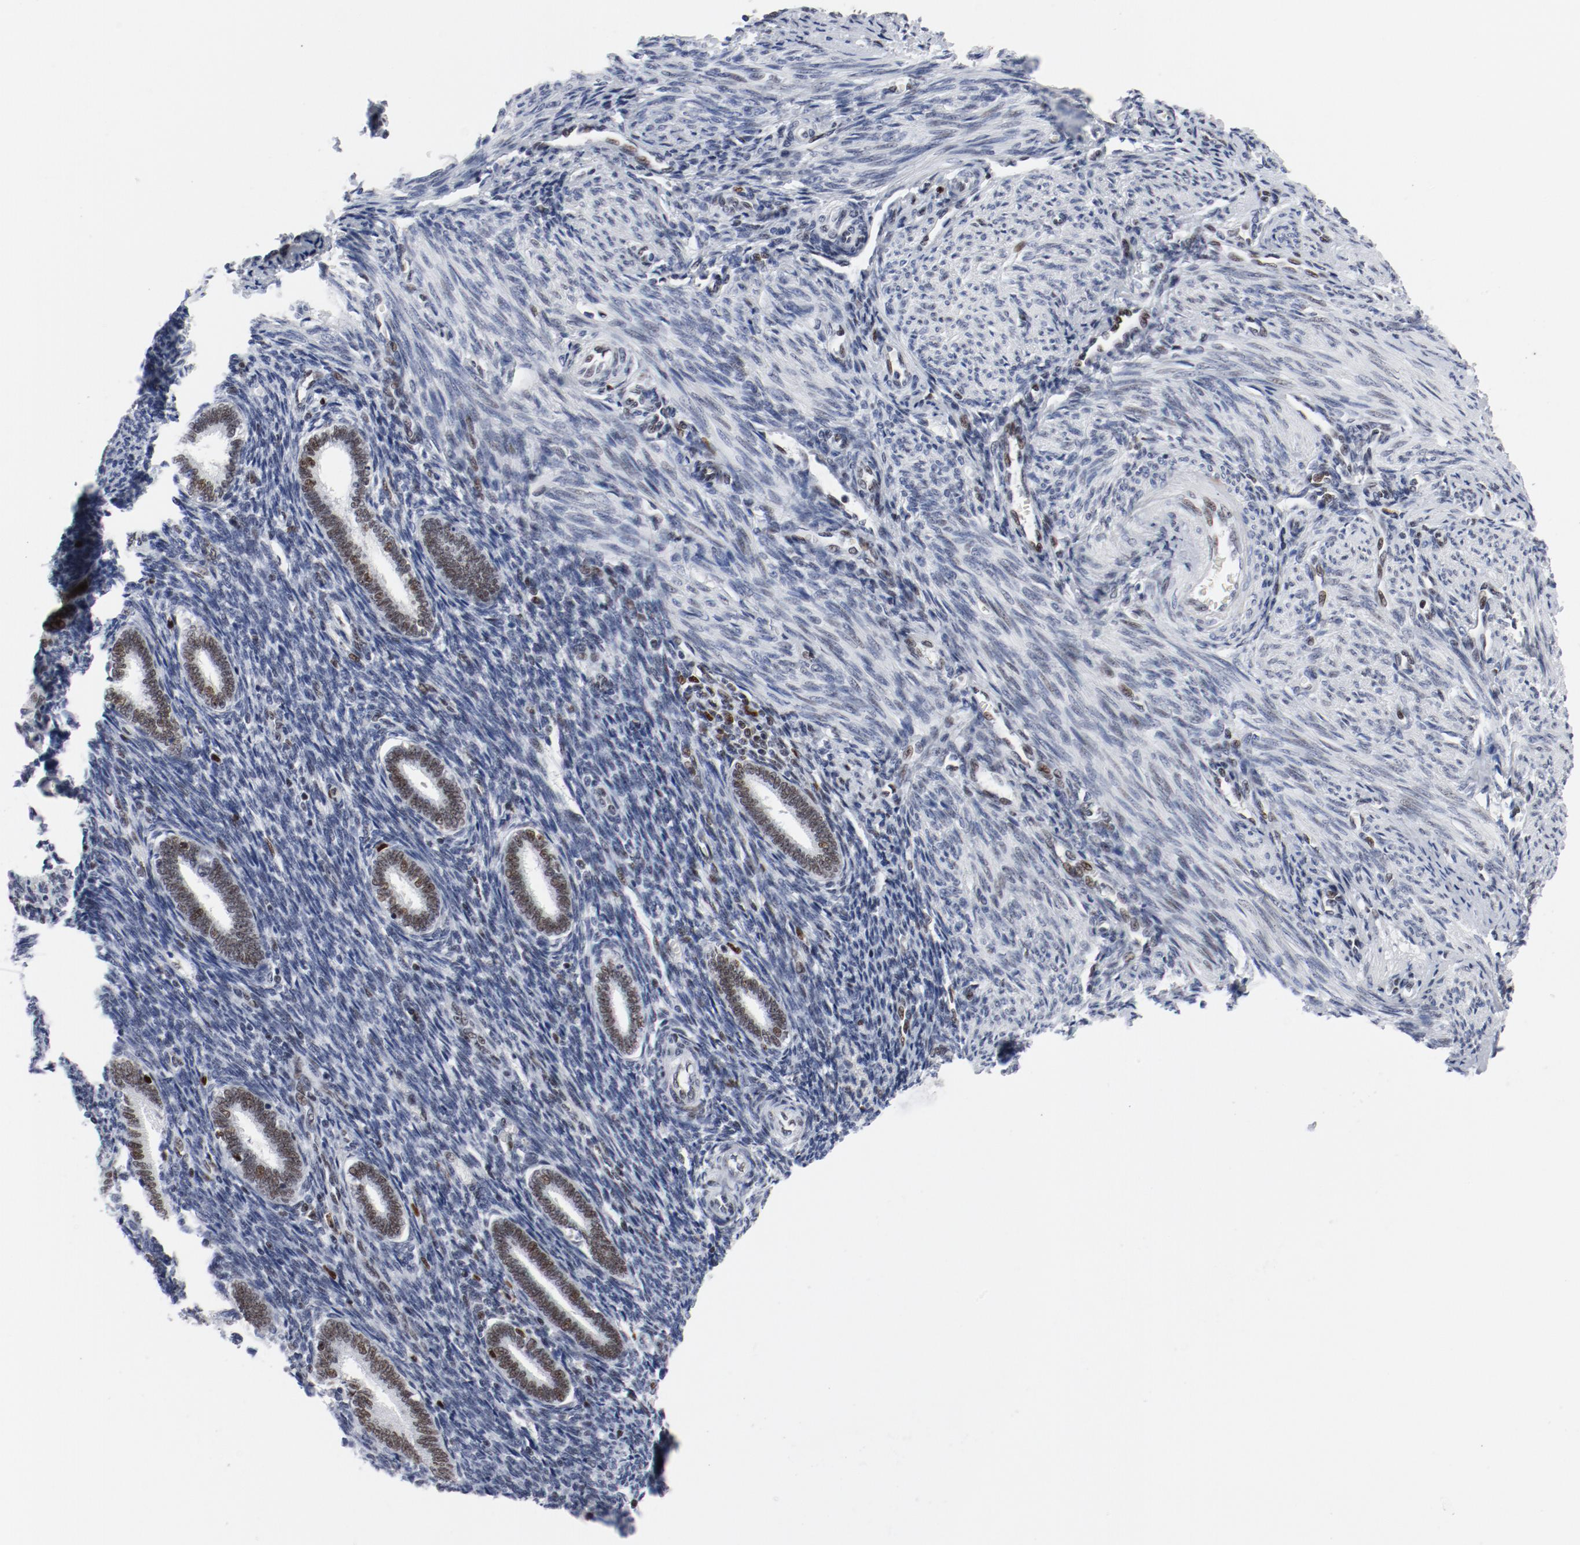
{"staining": {"intensity": "strong", "quantity": "25%-75%", "location": "nuclear"}, "tissue": "endometrium", "cell_type": "Cells in endometrial stroma", "image_type": "normal", "snomed": [{"axis": "morphology", "description": "Normal tissue, NOS"}, {"axis": "topography", "description": "Endometrium"}], "caption": "Protein staining demonstrates strong nuclear staining in approximately 25%-75% of cells in endometrial stroma in benign endometrium.", "gene": "POLD1", "patient": {"sex": "female", "age": 27}}